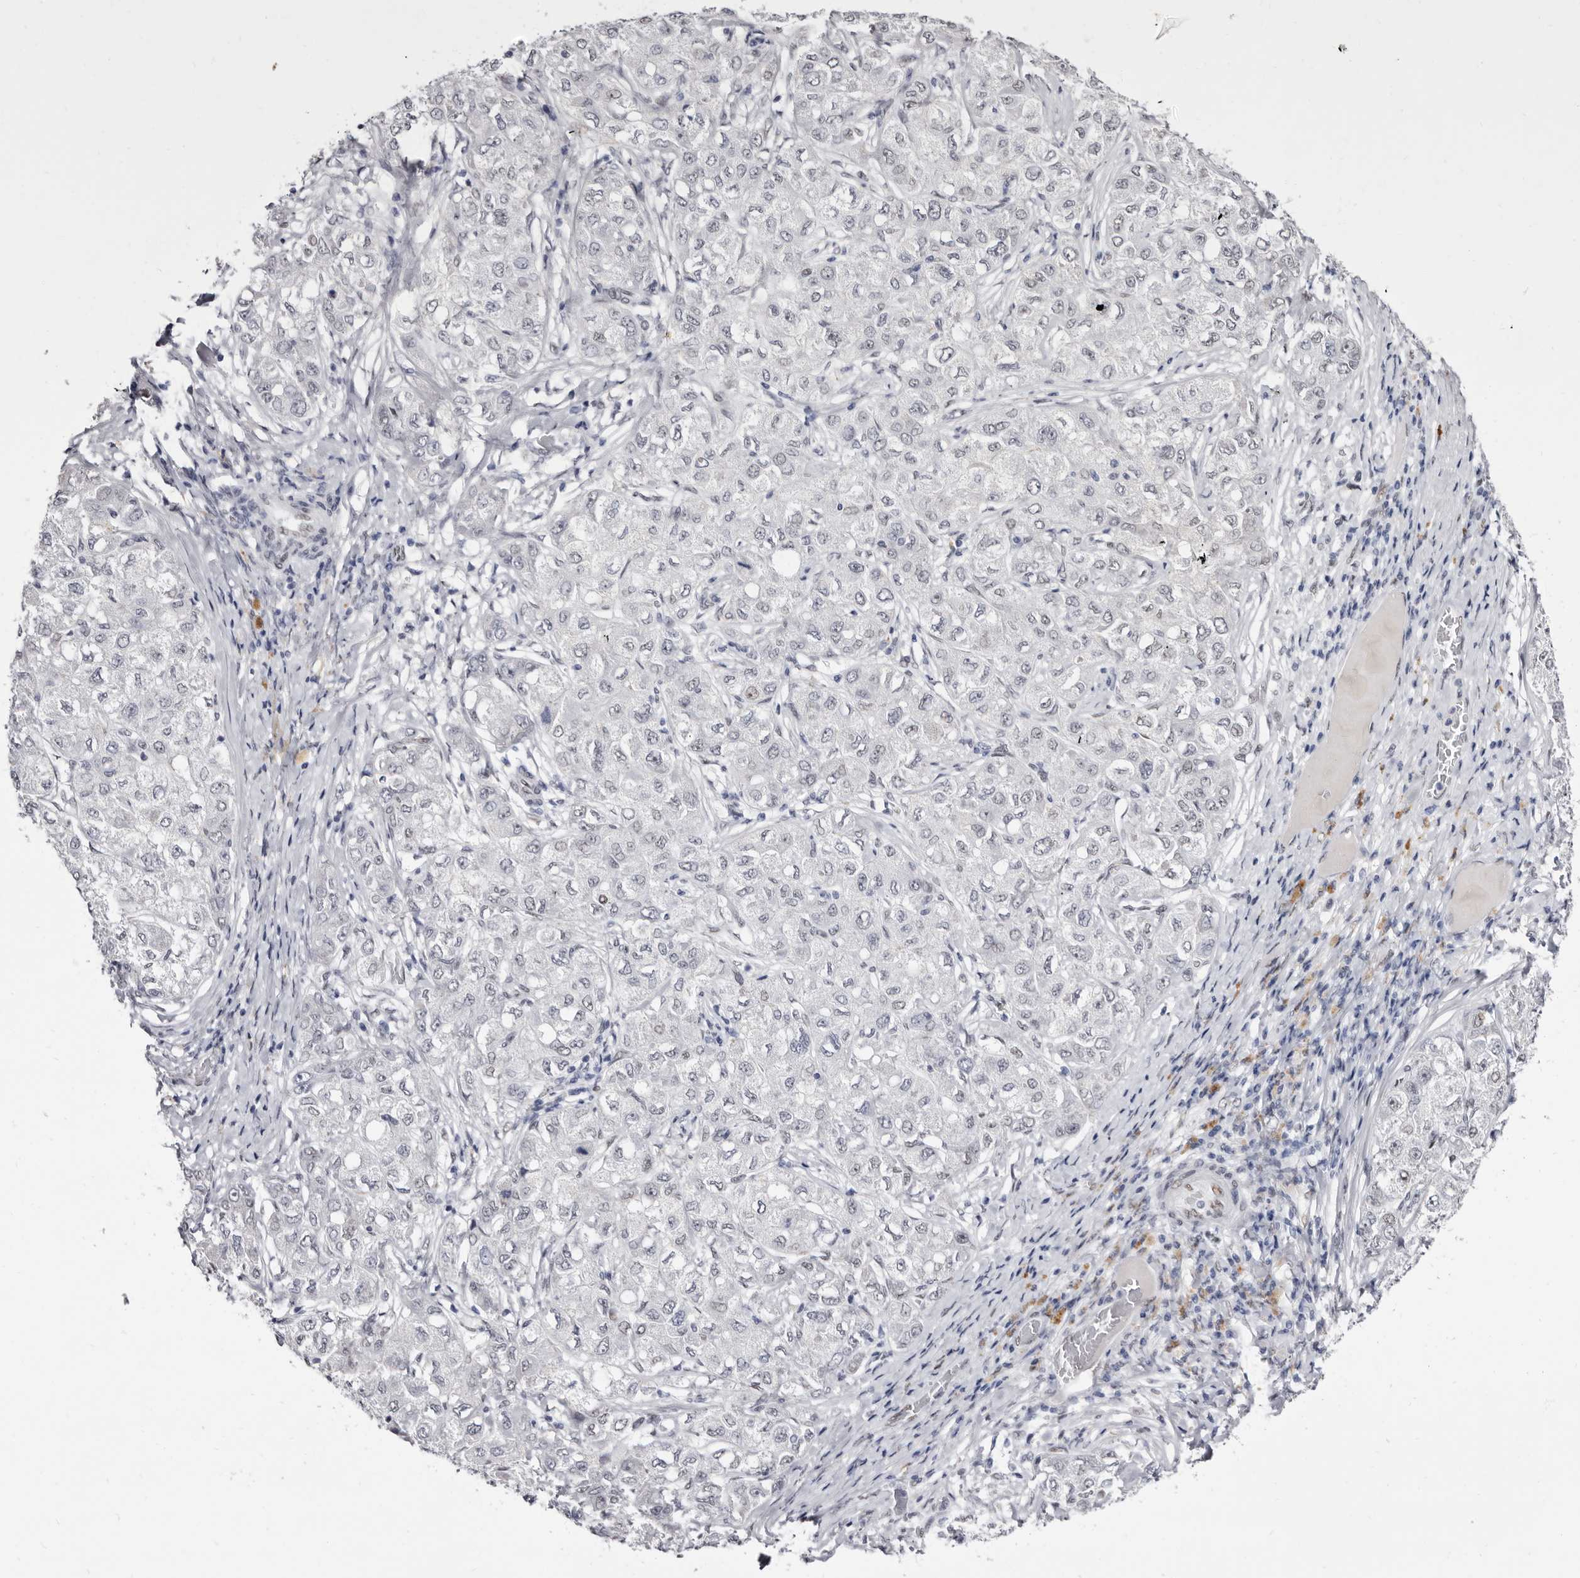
{"staining": {"intensity": "negative", "quantity": "none", "location": "none"}, "tissue": "liver cancer", "cell_type": "Tumor cells", "image_type": "cancer", "snomed": [{"axis": "morphology", "description": "Carcinoma, Hepatocellular, NOS"}, {"axis": "topography", "description": "Liver"}], "caption": "Immunohistochemistry photomicrograph of neoplastic tissue: liver hepatocellular carcinoma stained with DAB demonstrates no significant protein expression in tumor cells.", "gene": "ZNF326", "patient": {"sex": "male", "age": 80}}